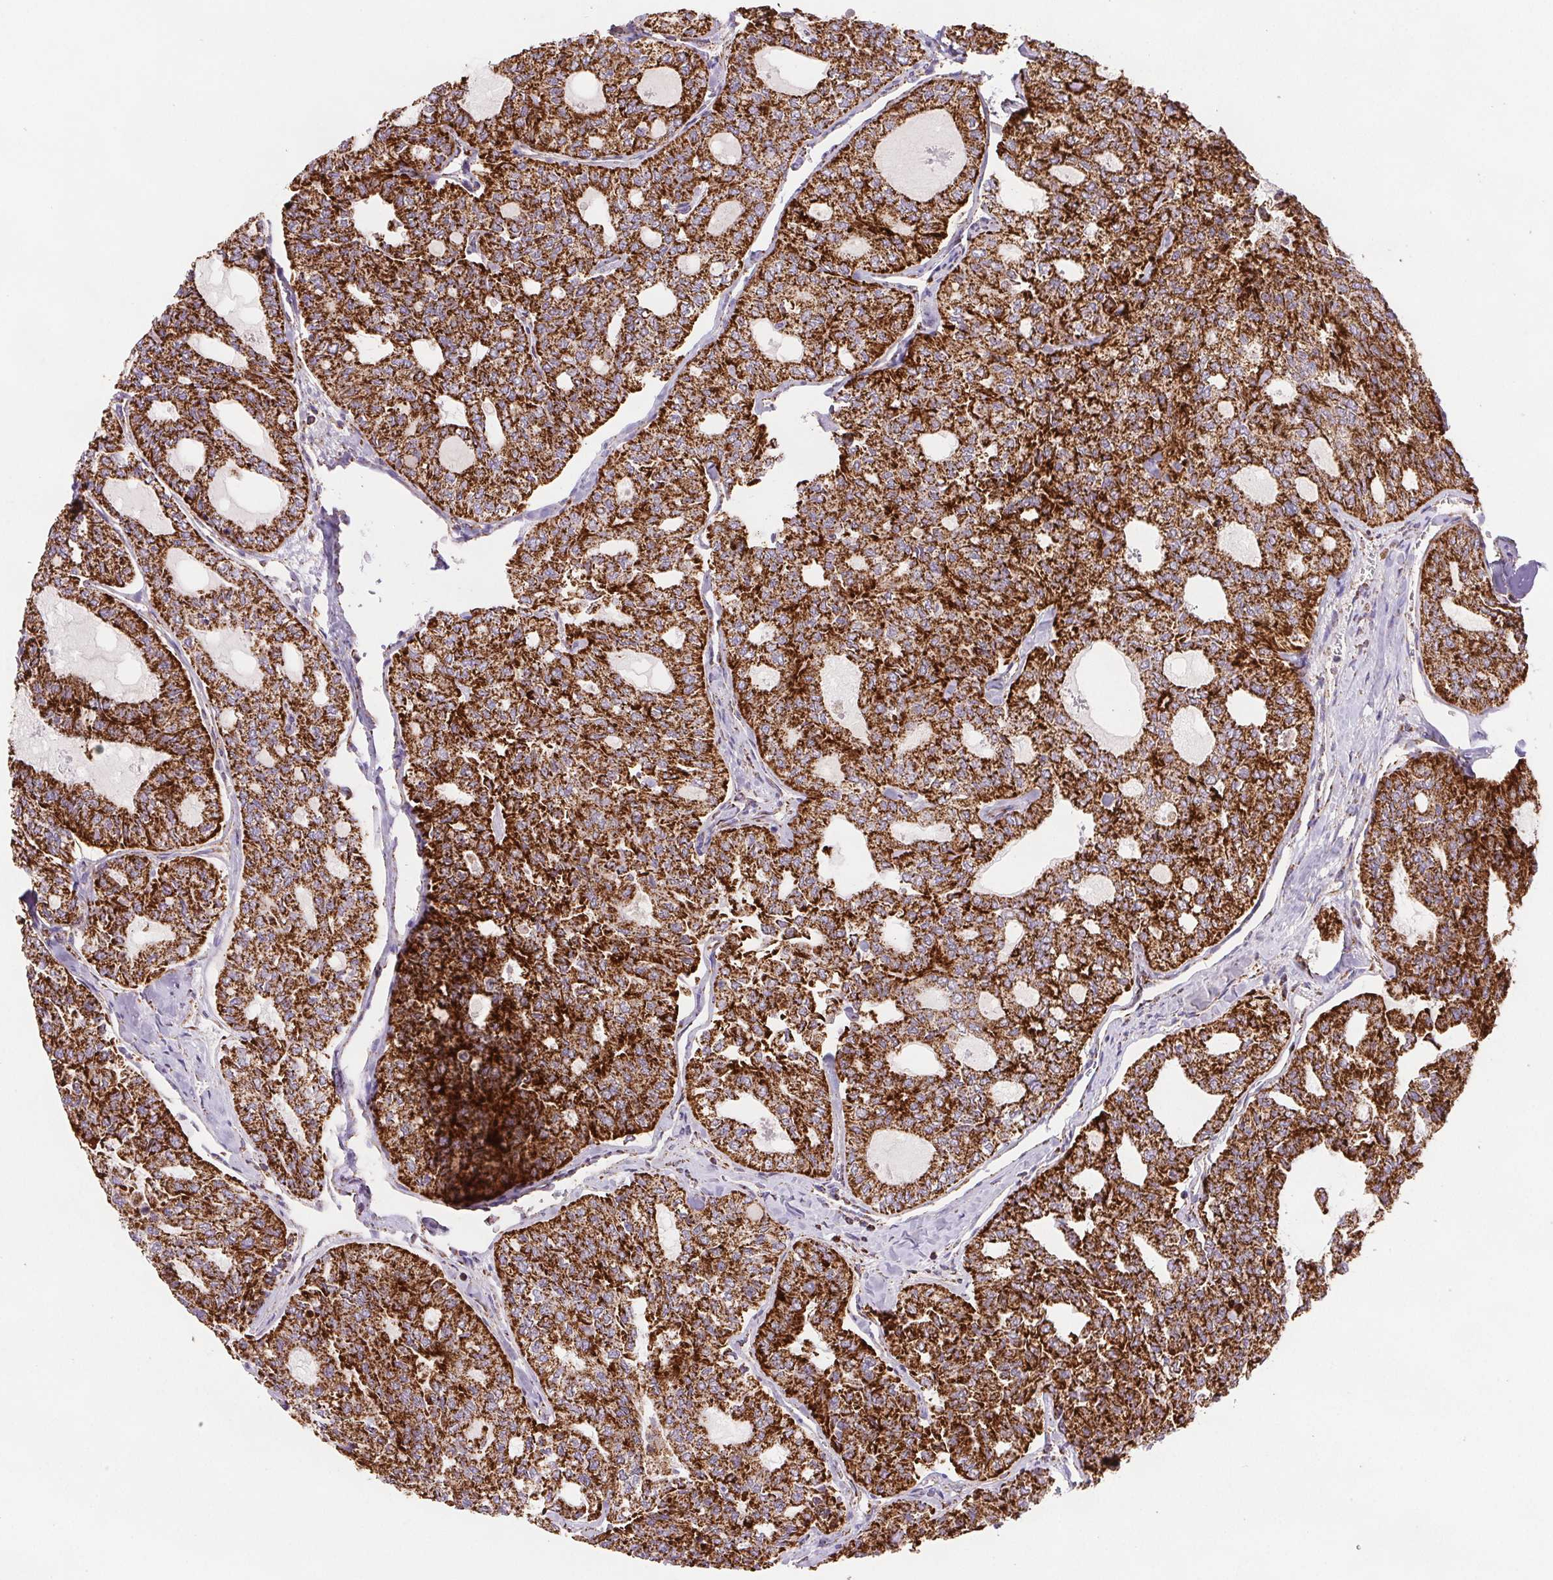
{"staining": {"intensity": "strong", "quantity": ">75%", "location": "cytoplasmic/membranous"}, "tissue": "thyroid cancer", "cell_type": "Tumor cells", "image_type": "cancer", "snomed": [{"axis": "morphology", "description": "Follicular adenoma carcinoma, NOS"}, {"axis": "topography", "description": "Thyroid gland"}], "caption": "Immunohistochemical staining of thyroid cancer (follicular adenoma carcinoma) shows high levels of strong cytoplasmic/membranous protein staining in approximately >75% of tumor cells.", "gene": "NIPSNAP2", "patient": {"sex": "male", "age": 75}}